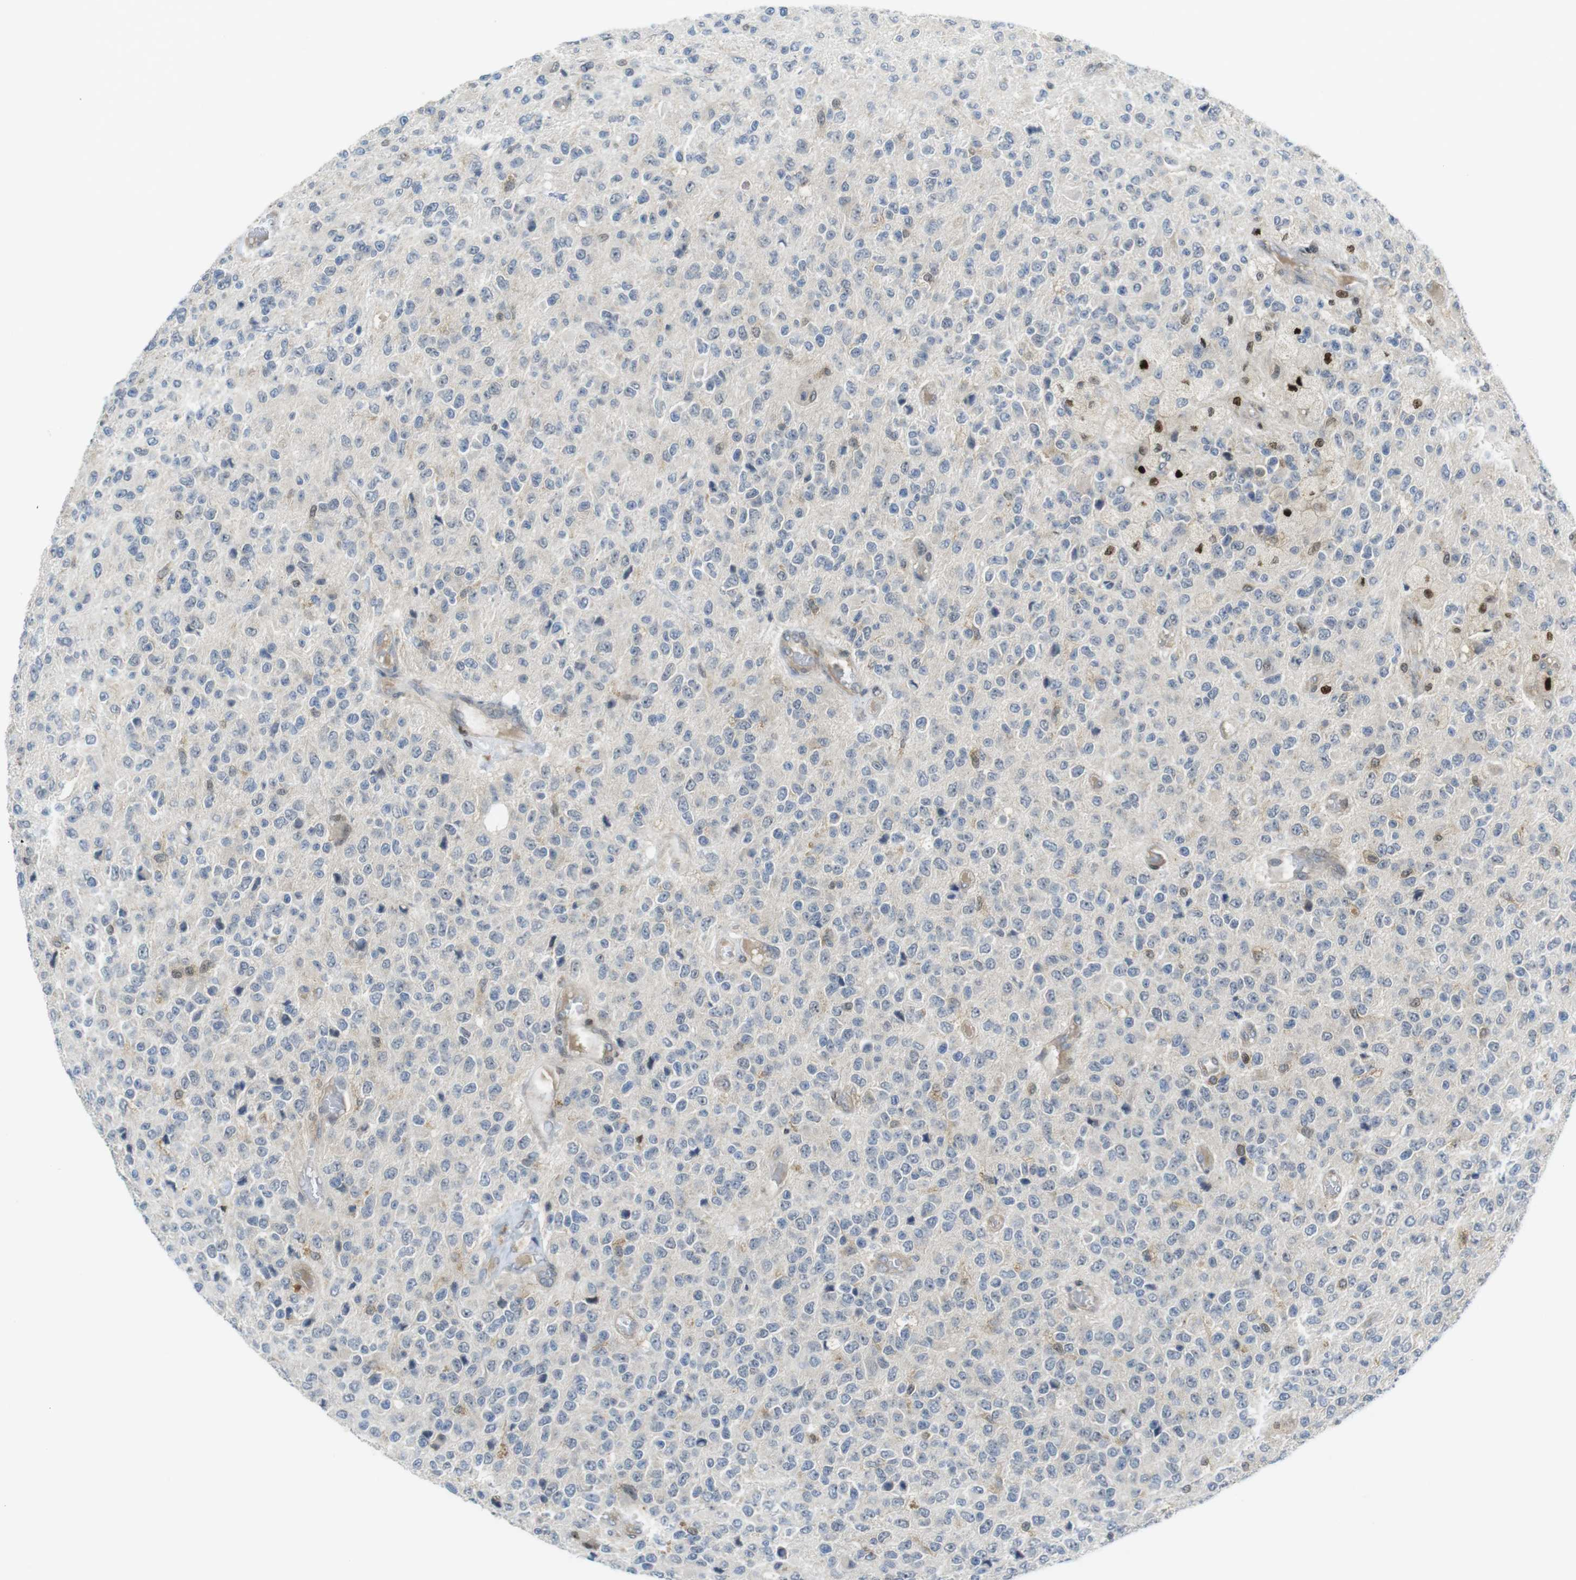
{"staining": {"intensity": "moderate", "quantity": "<25%", "location": "nuclear"}, "tissue": "glioma", "cell_type": "Tumor cells", "image_type": "cancer", "snomed": [{"axis": "morphology", "description": "Glioma, malignant, High grade"}, {"axis": "topography", "description": "pancreas cauda"}], "caption": "Human malignant high-grade glioma stained for a protein (brown) shows moderate nuclear positive staining in approximately <25% of tumor cells.", "gene": "RCC1", "patient": {"sex": "male", "age": 60}}